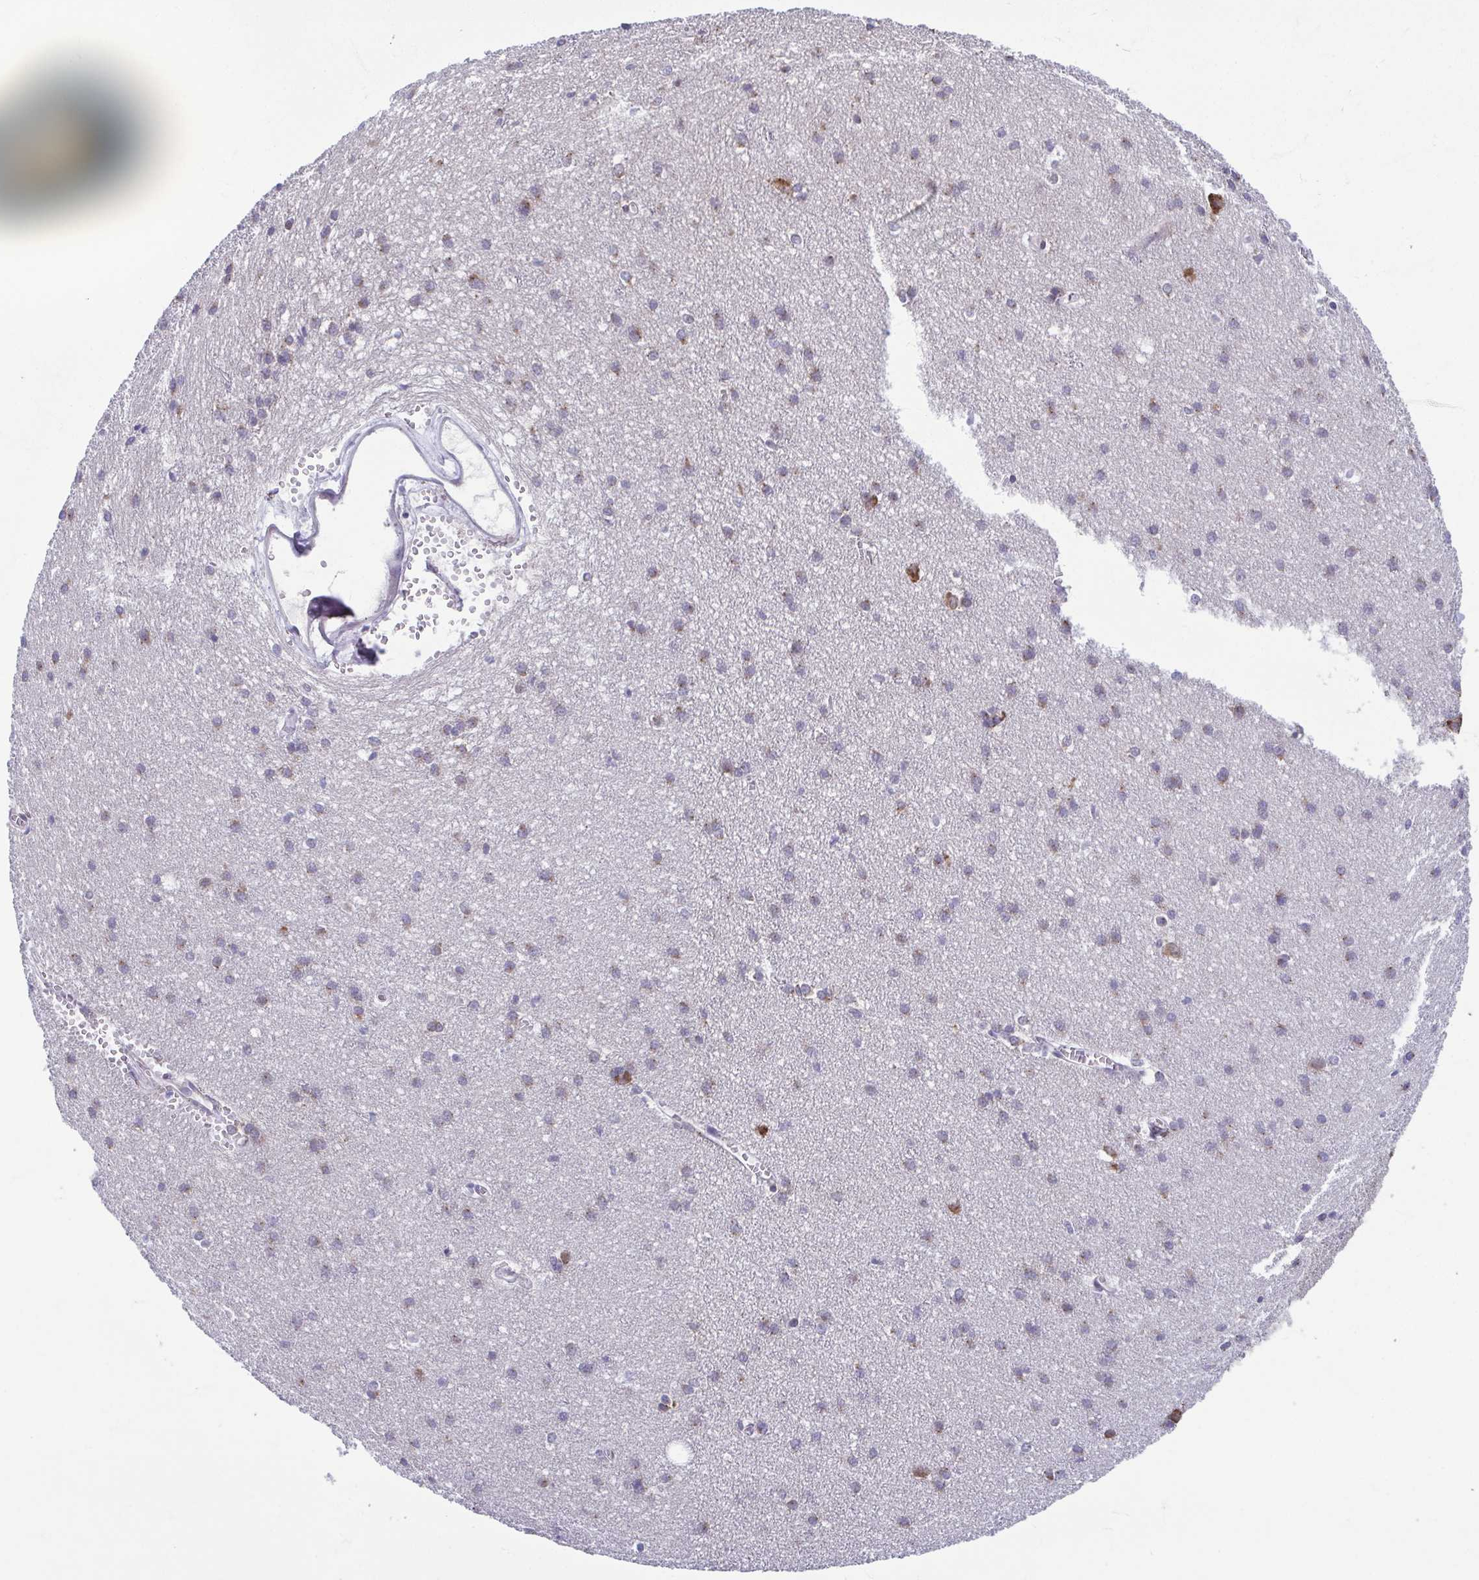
{"staining": {"intensity": "negative", "quantity": "none", "location": "none"}, "tissue": "cerebral cortex", "cell_type": "Endothelial cells", "image_type": "normal", "snomed": [{"axis": "morphology", "description": "Normal tissue, NOS"}, {"axis": "topography", "description": "Cerebral cortex"}], "caption": "This is an immunohistochemistry (IHC) photomicrograph of normal human cerebral cortex. There is no staining in endothelial cells.", "gene": "TMEM108", "patient": {"sex": "male", "age": 37}}